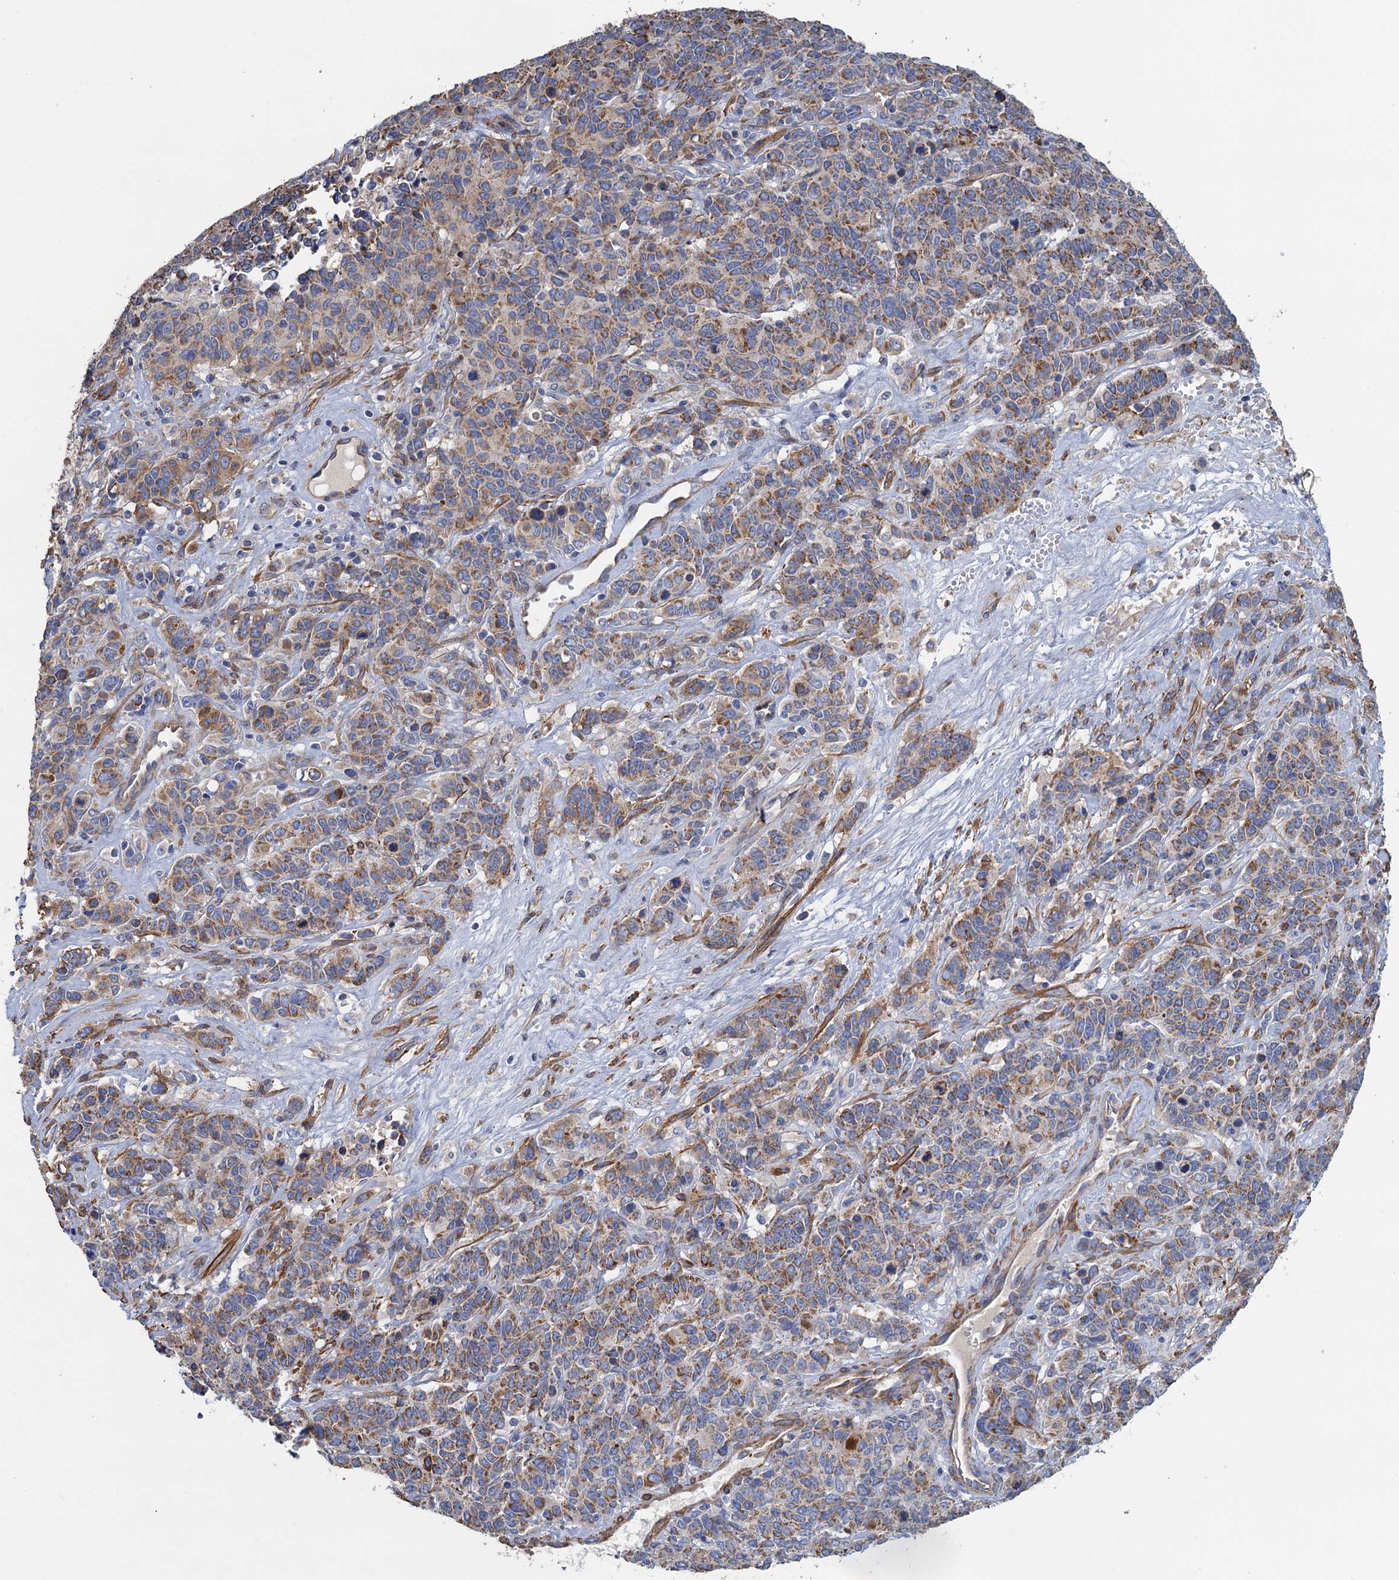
{"staining": {"intensity": "moderate", "quantity": ">75%", "location": "cytoplasmic/membranous"}, "tissue": "cervical cancer", "cell_type": "Tumor cells", "image_type": "cancer", "snomed": [{"axis": "morphology", "description": "Squamous cell carcinoma, NOS"}, {"axis": "topography", "description": "Cervix"}], "caption": "Cervical squamous cell carcinoma tissue demonstrates moderate cytoplasmic/membranous staining in about >75% of tumor cells", "gene": "GCSH", "patient": {"sex": "female", "age": 60}}